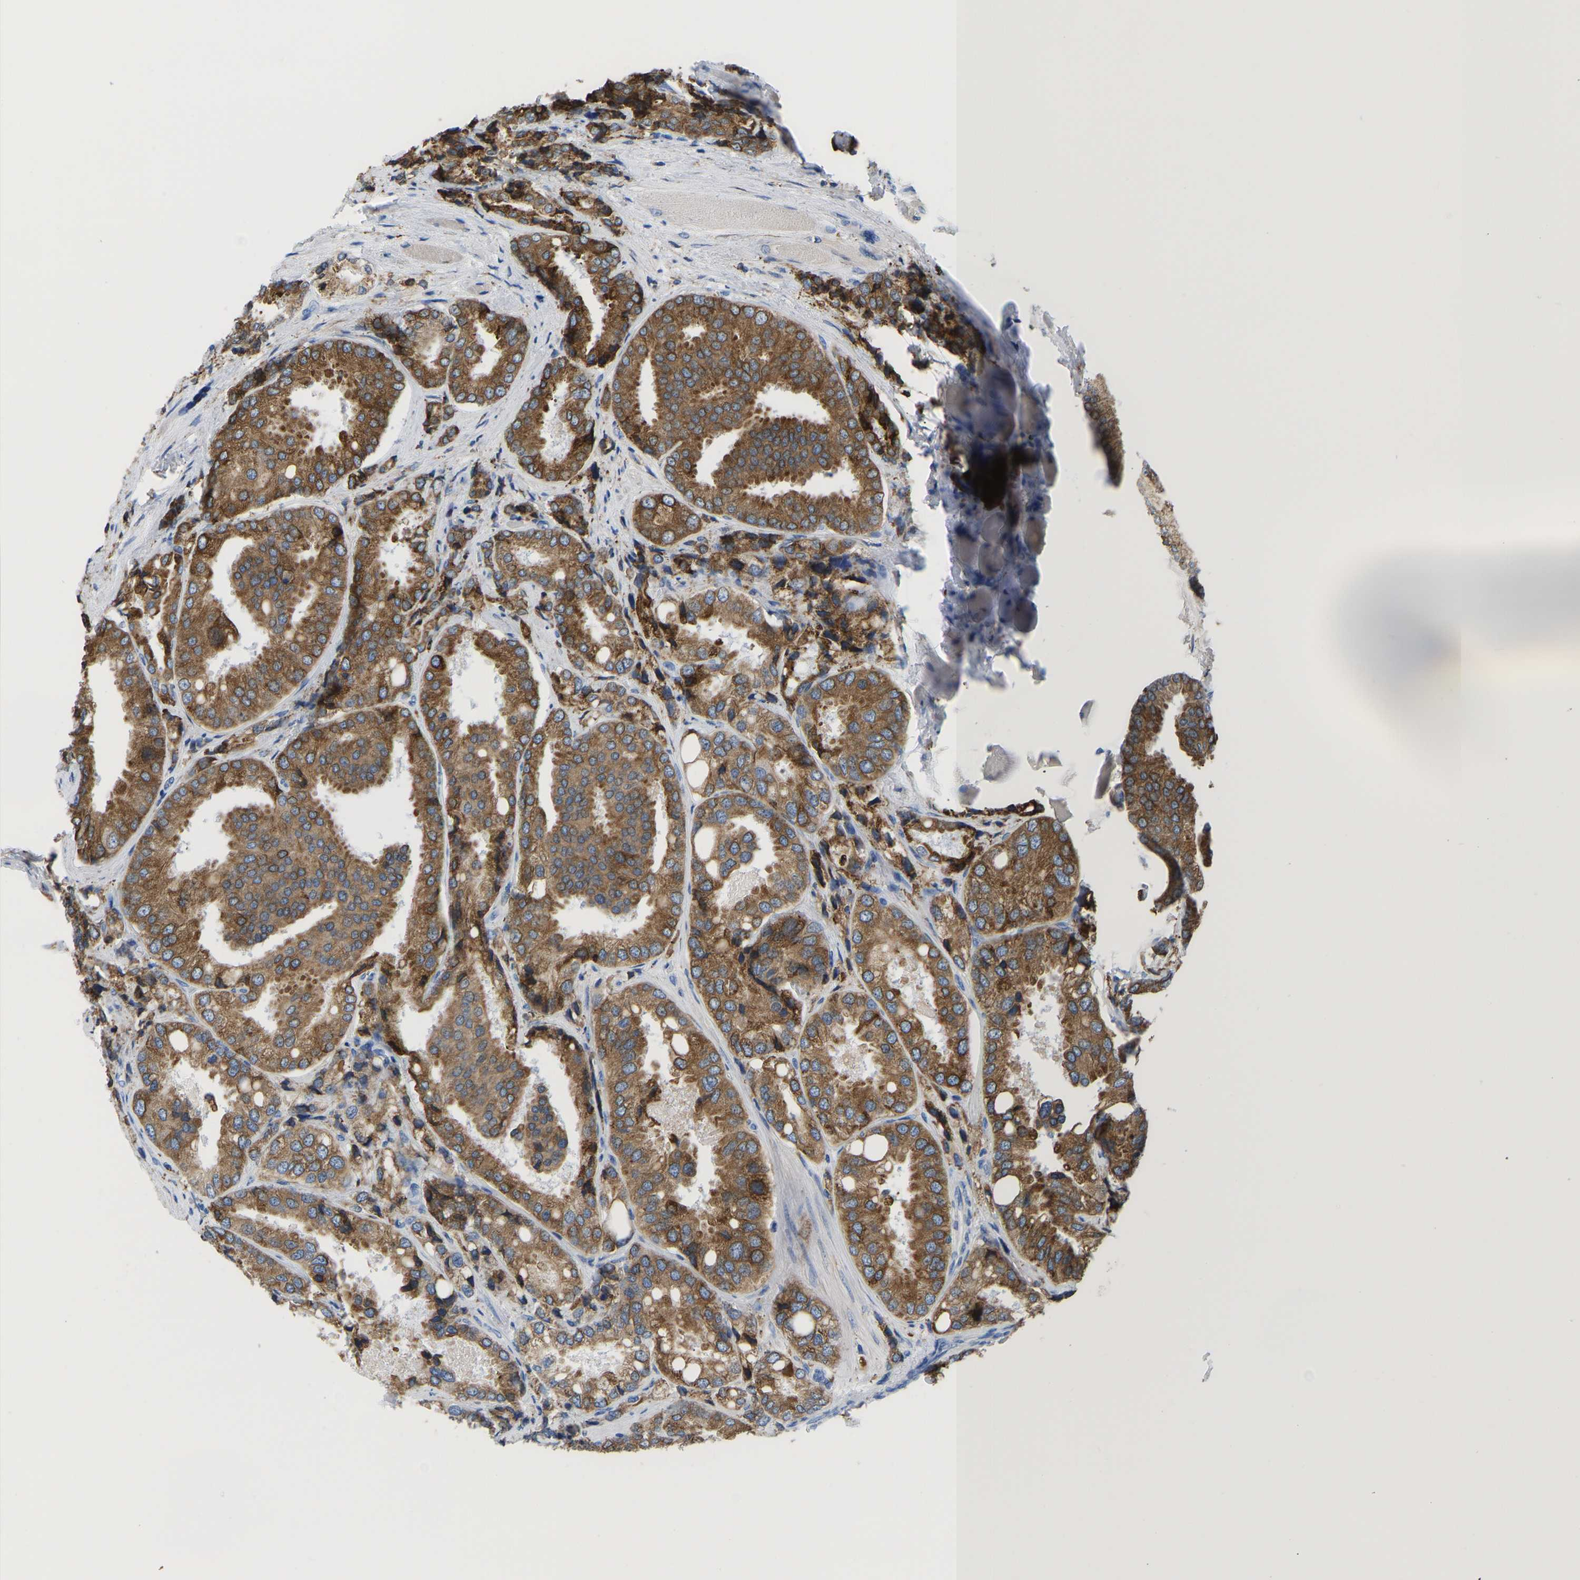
{"staining": {"intensity": "moderate", "quantity": ">75%", "location": "cytoplasmic/membranous"}, "tissue": "prostate cancer", "cell_type": "Tumor cells", "image_type": "cancer", "snomed": [{"axis": "morphology", "description": "Adenocarcinoma, High grade"}, {"axis": "topography", "description": "Prostate"}], "caption": "The histopathology image exhibits staining of prostate cancer (adenocarcinoma (high-grade)), revealing moderate cytoplasmic/membranous protein staining (brown color) within tumor cells.", "gene": "P4HB", "patient": {"sex": "male", "age": 50}}